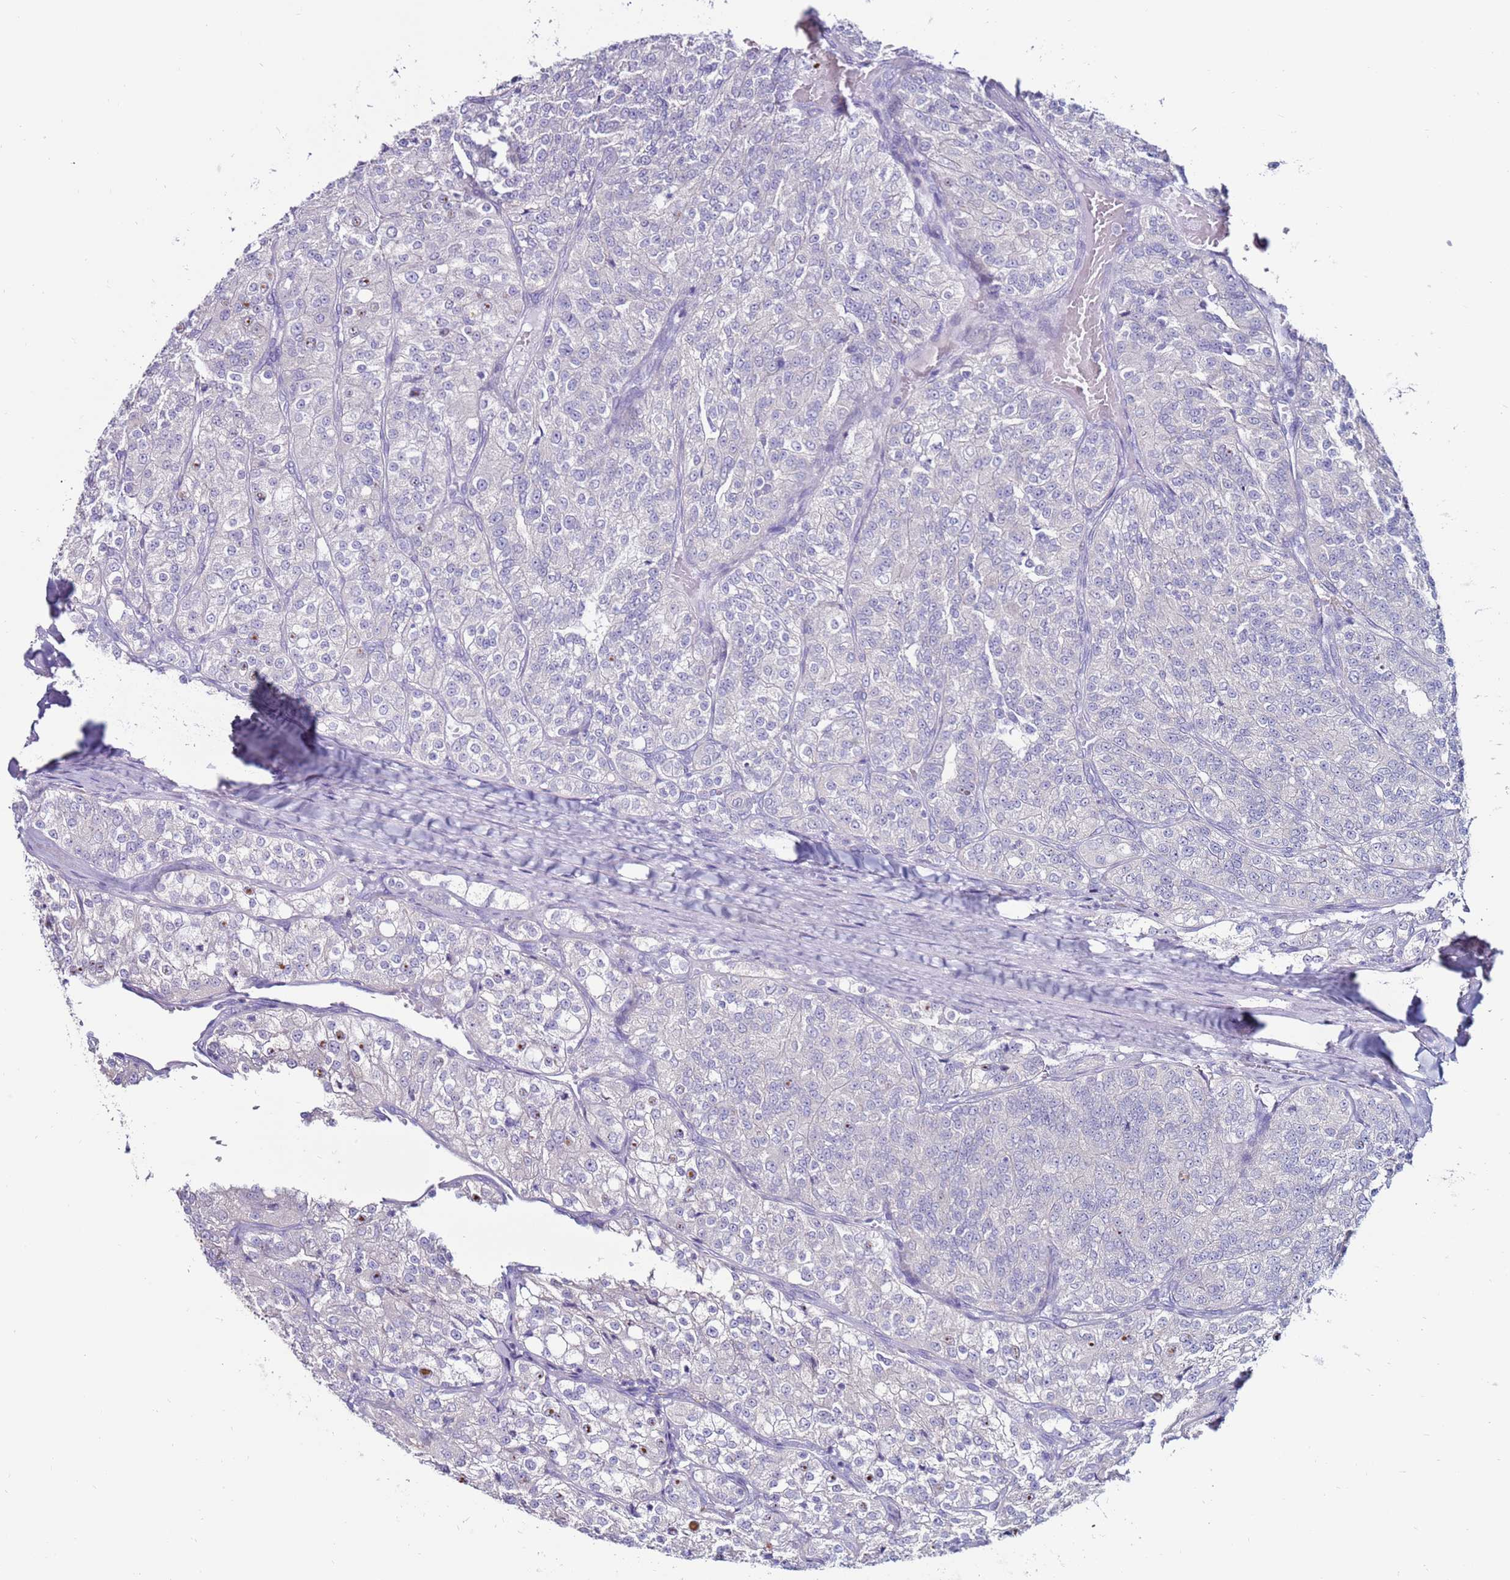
{"staining": {"intensity": "negative", "quantity": "none", "location": "none"}, "tissue": "renal cancer", "cell_type": "Tumor cells", "image_type": "cancer", "snomed": [{"axis": "morphology", "description": "Adenocarcinoma, NOS"}, {"axis": "topography", "description": "Kidney"}], "caption": "Human renal cancer stained for a protein using immunohistochemistry (IHC) displays no expression in tumor cells.", "gene": "GPN3", "patient": {"sex": "female", "age": 63}}